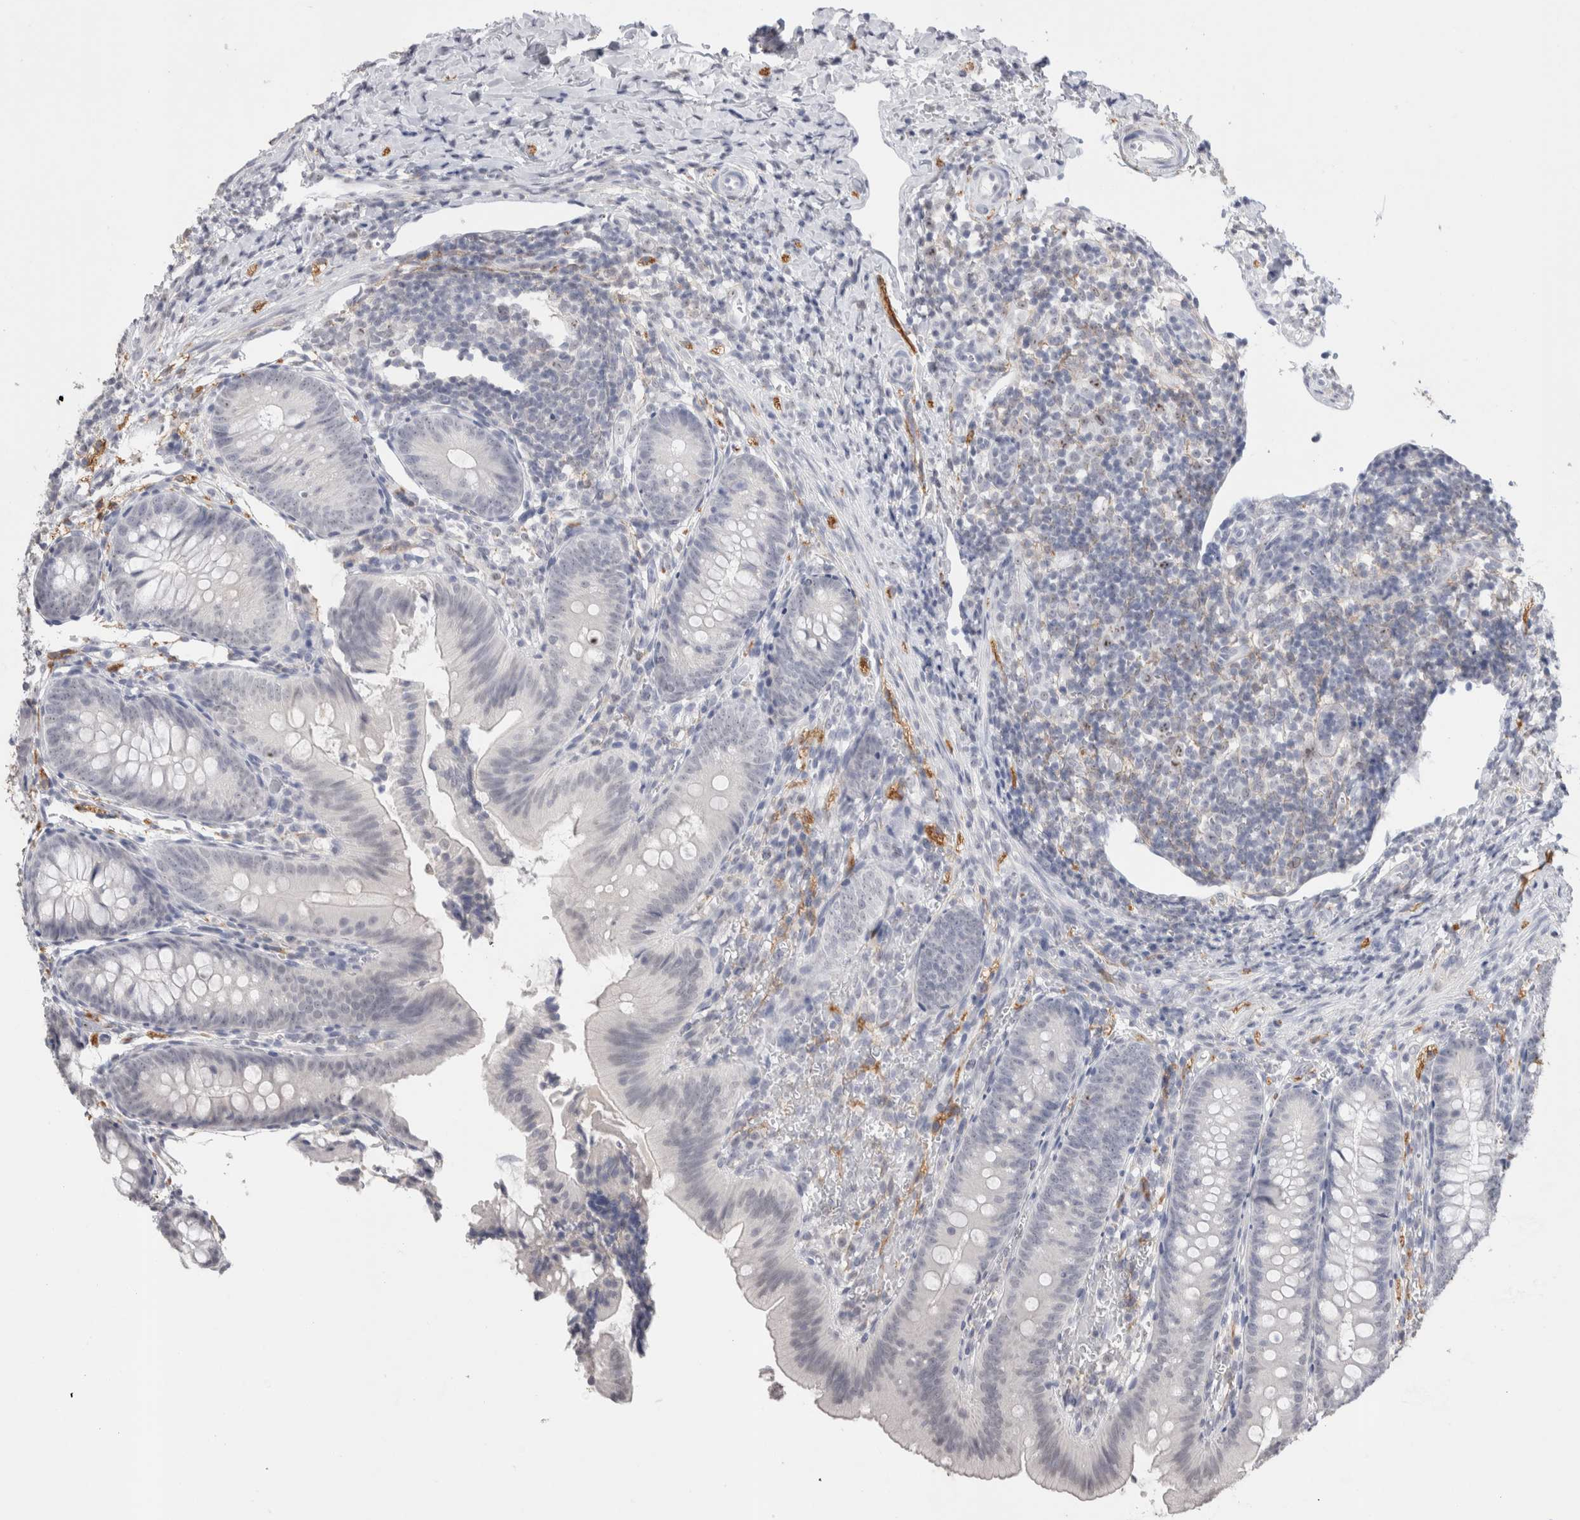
{"staining": {"intensity": "negative", "quantity": "none", "location": "none"}, "tissue": "appendix", "cell_type": "Glandular cells", "image_type": "normal", "snomed": [{"axis": "morphology", "description": "Normal tissue, NOS"}, {"axis": "topography", "description": "Appendix"}], "caption": "Immunohistochemistry of normal human appendix demonstrates no expression in glandular cells.", "gene": "CADM3", "patient": {"sex": "male", "age": 1}}